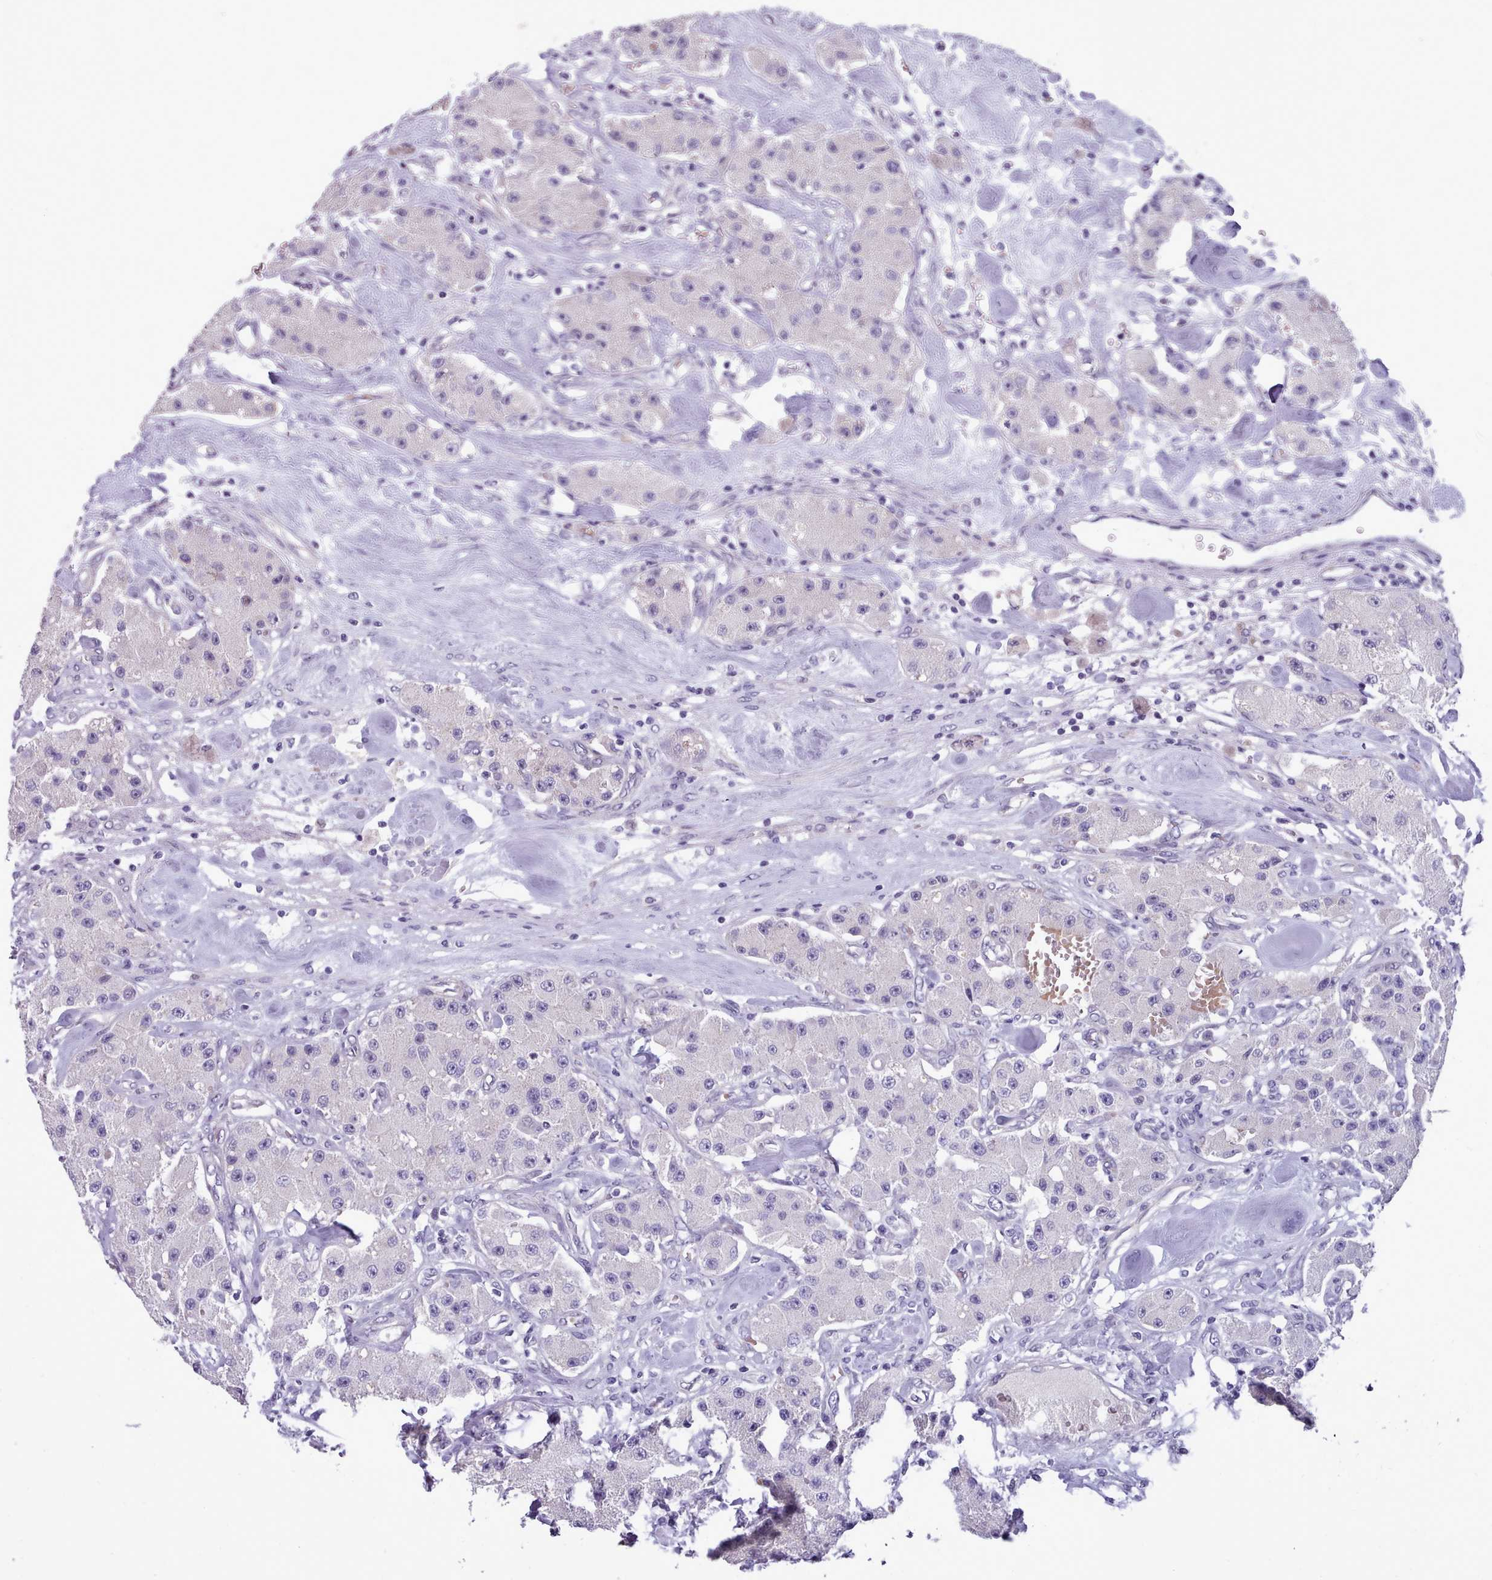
{"staining": {"intensity": "negative", "quantity": "none", "location": "none"}, "tissue": "carcinoid", "cell_type": "Tumor cells", "image_type": "cancer", "snomed": [{"axis": "morphology", "description": "Carcinoid, malignant, NOS"}, {"axis": "topography", "description": "Pancreas"}], "caption": "Immunohistochemistry (IHC) micrograph of neoplastic tissue: carcinoid stained with DAB displays no significant protein expression in tumor cells.", "gene": "KCTD16", "patient": {"sex": "male", "age": 41}}